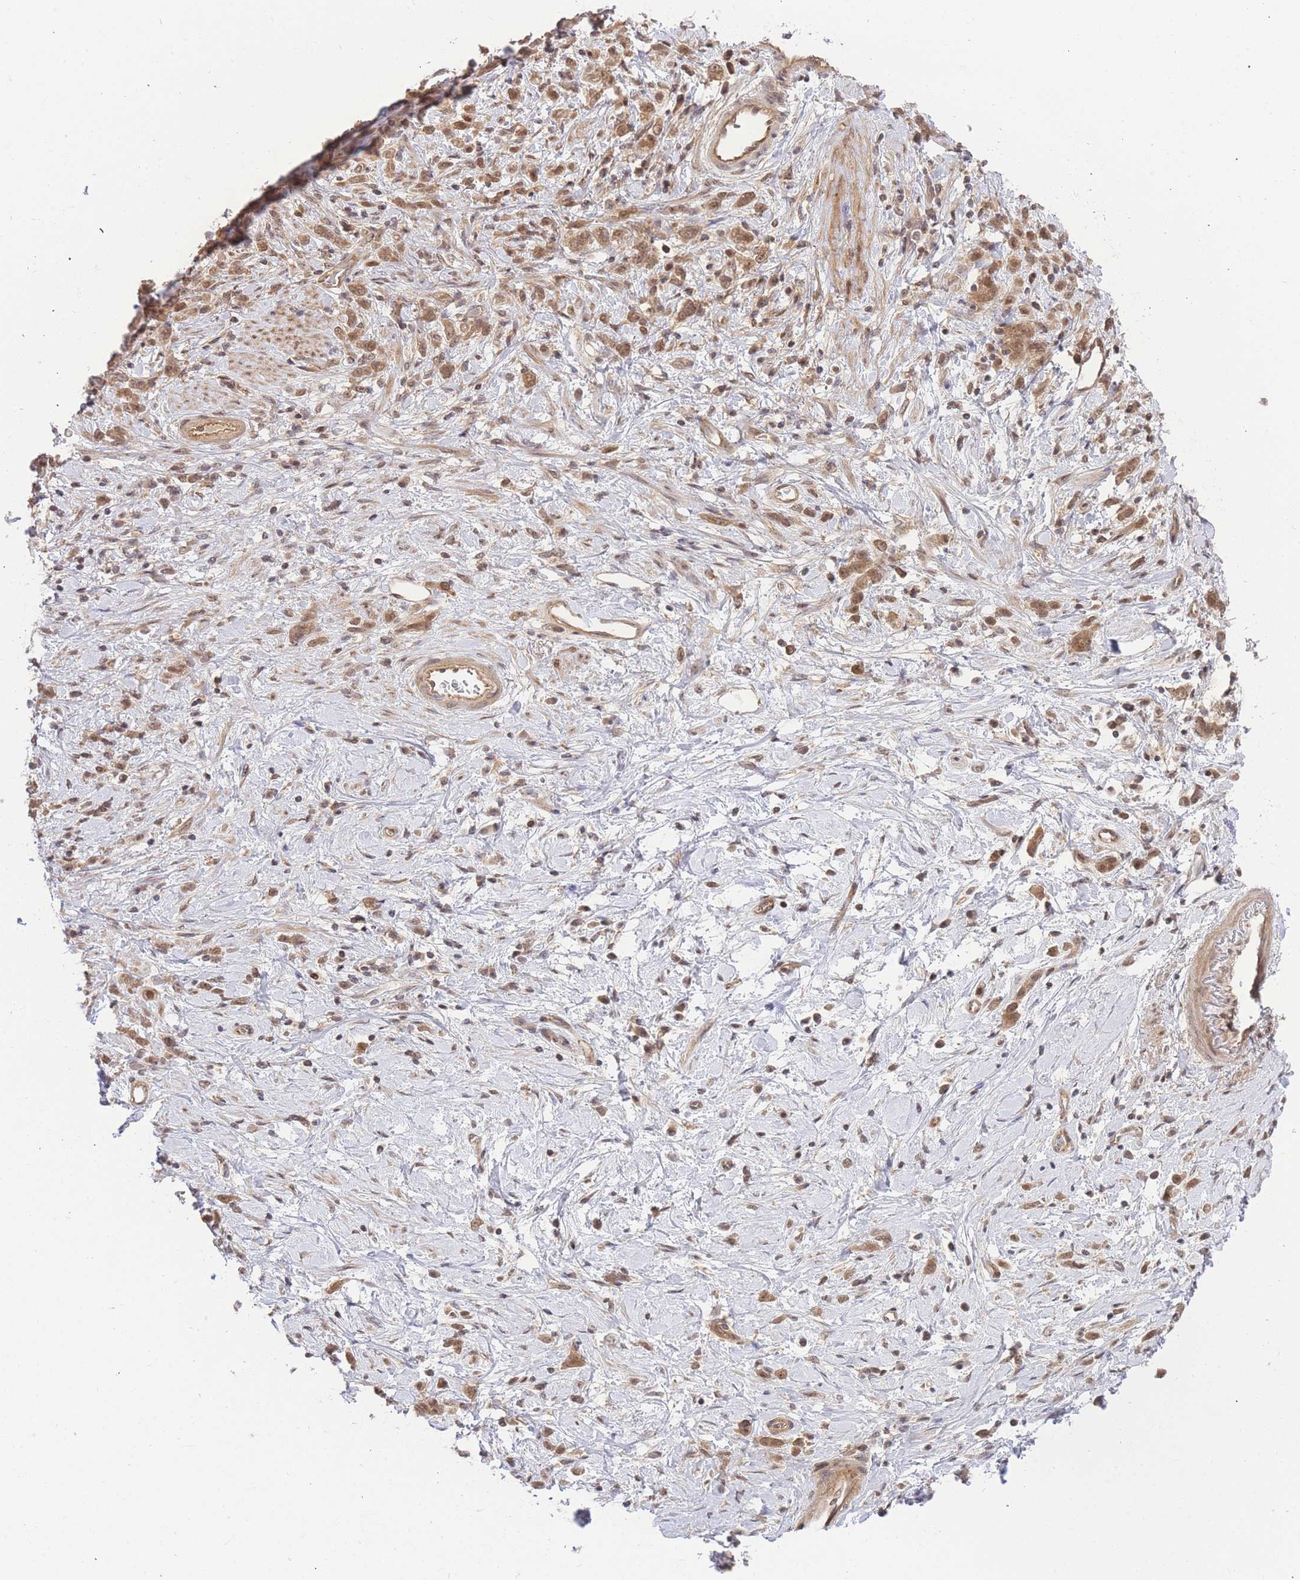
{"staining": {"intensity": "moderate", "quantity": ">75%", "location": "cytoplasmic/membranous,nuclear"}, "tissue": "stomach cancer", "cell_type": "Tumor cells", "image_type": "cancer", "snomed": [{"axis": "morphology", "description": "Adenocarcinoma, NOS"}, {"axis": "topography", "description": "Stomach"}], "caption": "The histopathology image displays staining of stomach cancer, revealing moderate cytoplasmic/membranous and nuclear protein positivity (brown color) within tumor cells. (brown staining indicates protein expression, while blue staining denotes nuclei).", "gene": "KIAA1191", "patient": {"sex": "female", "age": 60}}